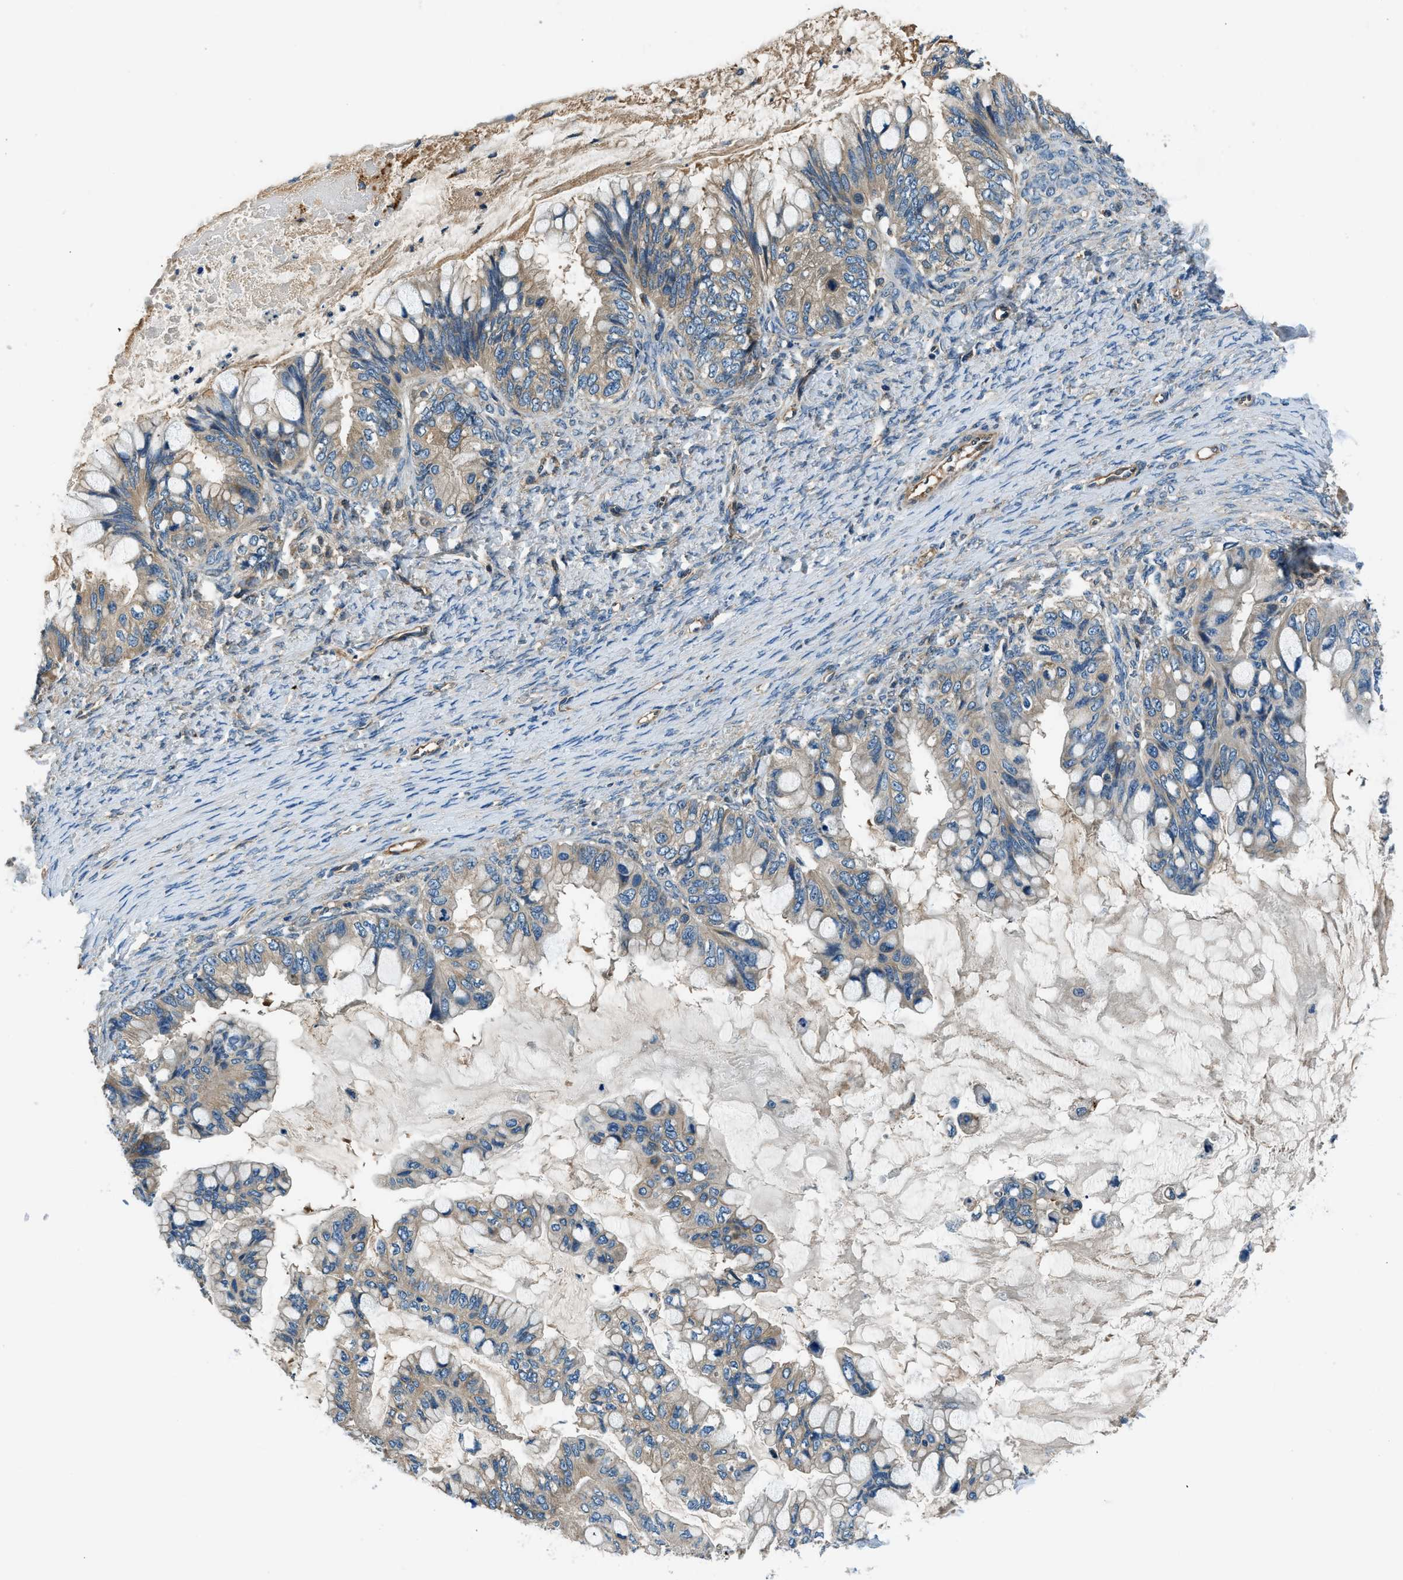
{"staining": {"intensity": "weak", "quantity": ">75%", "location": "cytoplasmic/membranous"}, "tissue": "ovarian cancer", "cell_type": "Tumor cells", "image_type": "cancer", "snomed": [{"axis": "morphology", "description": "Cystadenocarcinoma, mucinous, NOS"}, {"axis": "topography", "description": "Ovary"}], "caption": "Tumor cells demonstrate low levels of weak cytoplasmic/membranous expression in approximately >75% of cells in ovarian mucinous cystadenocarcinoma.", "gene": "SLC19A2", "patient": {"sex": "female", "age": 80}}